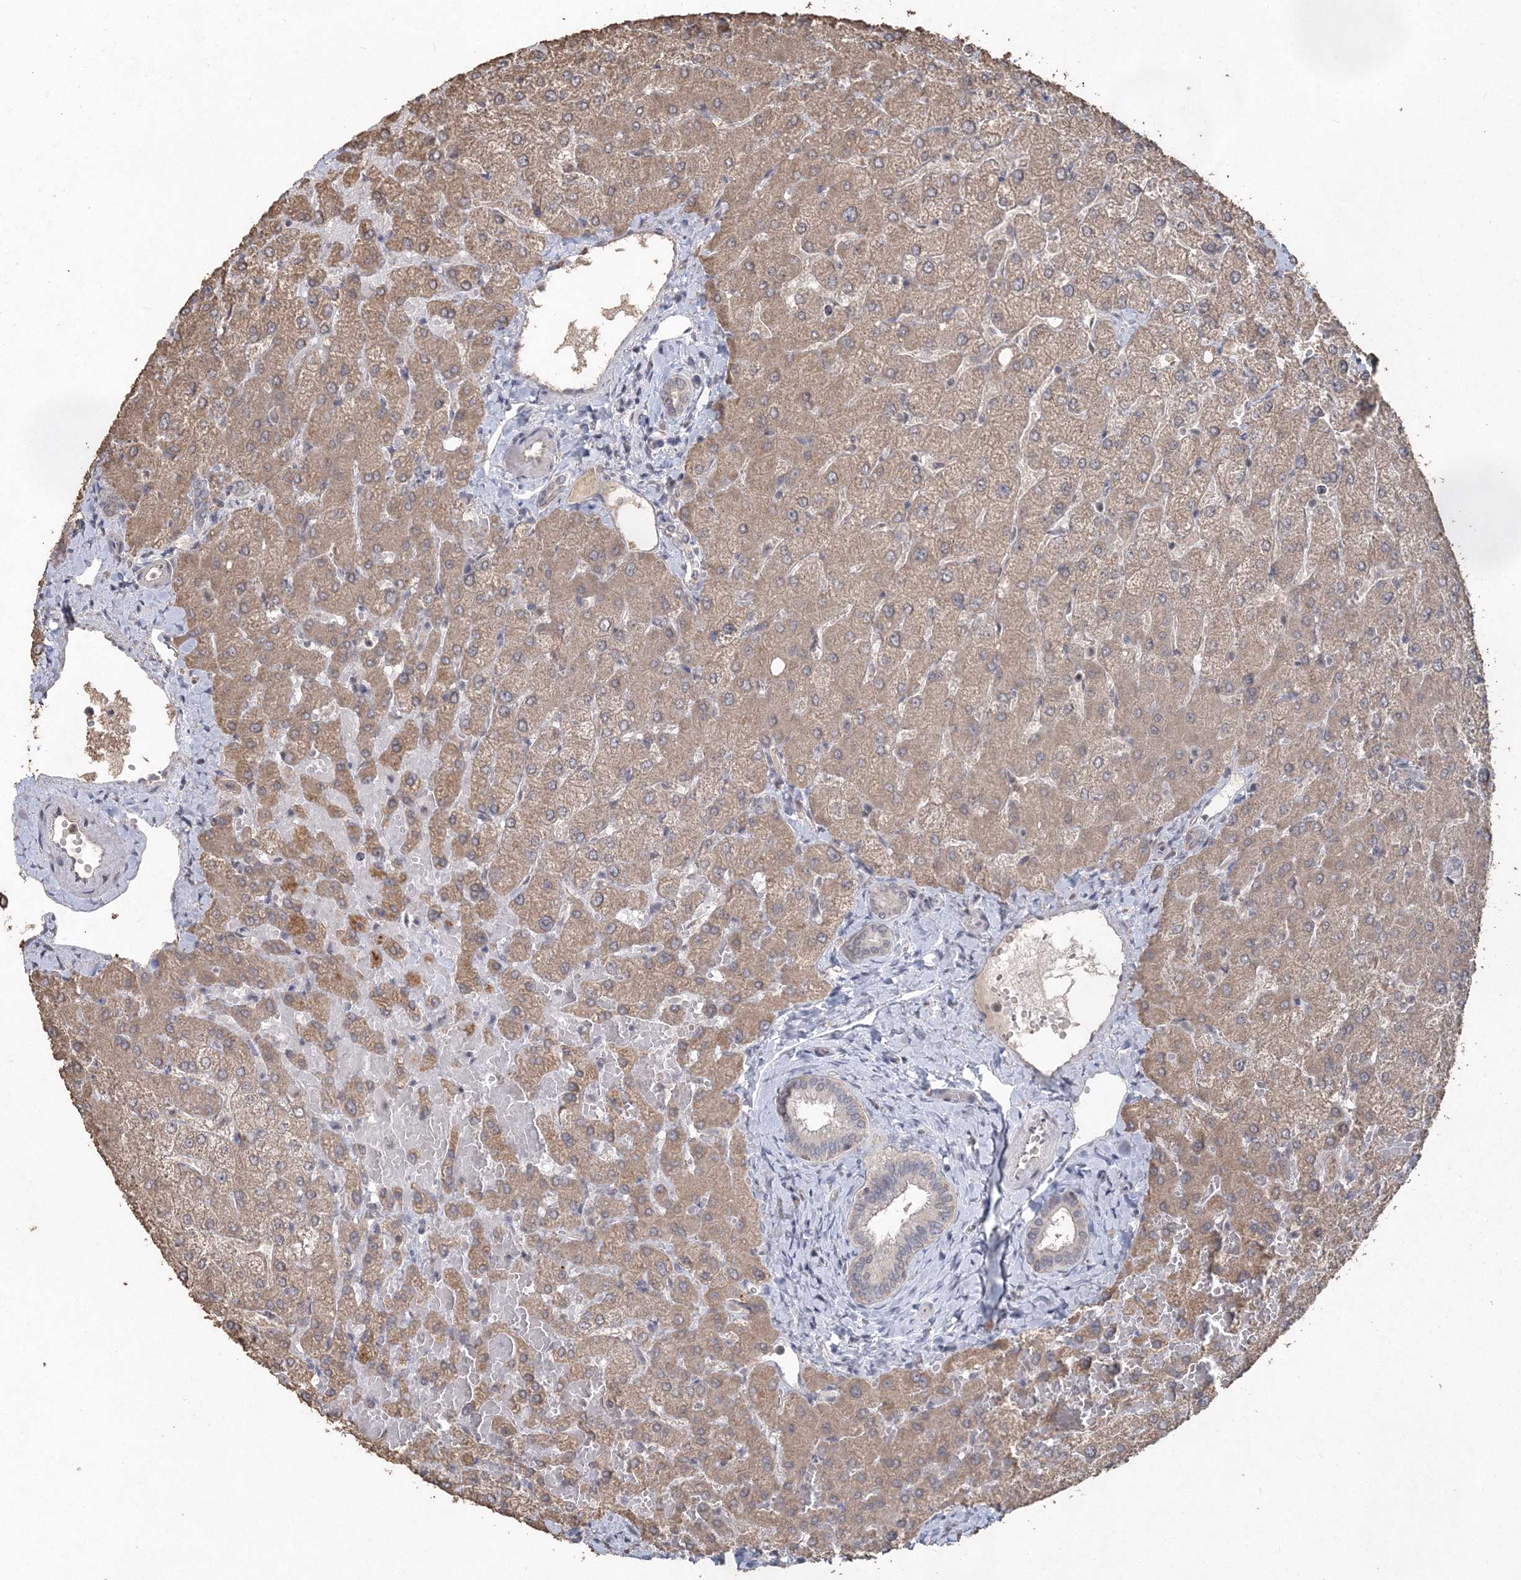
{"staining": {"intensity": "negative", "quantity": "none", "location": "none"}, "tissue": "liver", "cell_type": "Cholangiocytes", "image_type": "normal", "snomed": [{"axis": "morphology", "description": "Normal tissue, NOS"}, {"axis": "topography", "description": "Liver"}], "caption": "Immunohistochemical staining of normal human liver displays no significant staining in cholangiocytes. Brightfield microscopy of immunohistochemistry stained with DAB (brown) and hematoxylin (blue), captured at high magnification.", "gene": "UIMC1", "patient": {"sex": "female", "age": 54}}